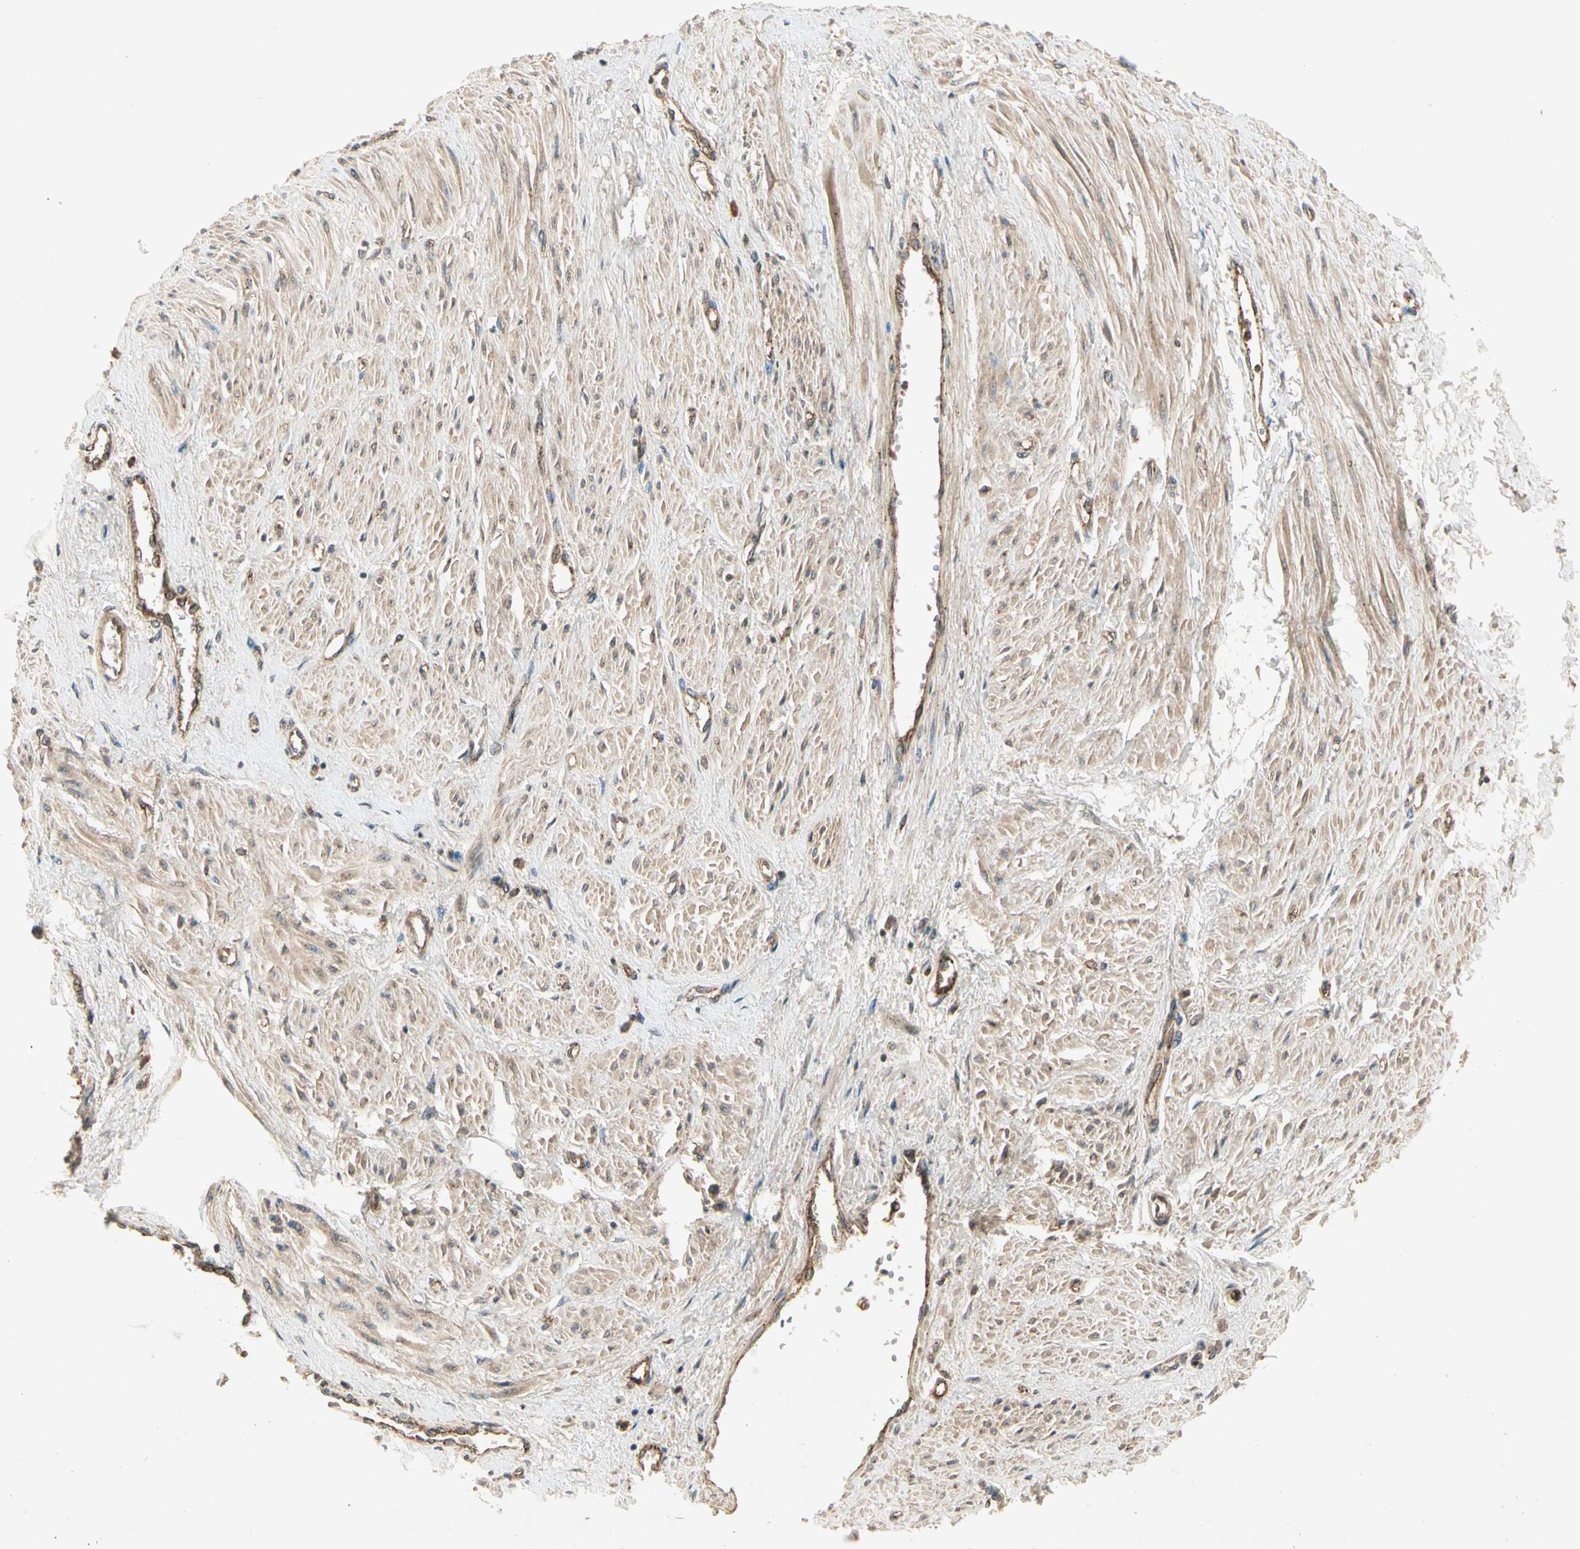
{"staining": {"intensity": "weak", "quantity": ">75%", "location": "cytoplasmic/membranous"}, "tissue": "smooth muscle", "cell_type": "Smooth muscle cells", "image_type": "normal", "snomed": [{"axis": "morphology", "description": "Normal tissue, NOS"}, {"axis": "topography", "description": "Smooth muscle"}, {"axis": "topography", "description": "Uterus"}], "caption": "Brown immunohistochemical staining in normal human smooth muscle shows weak cytoplasmic/membranous staining in about >75% of smooth muscle cells.", "gene": "FLOT1", "patient": {"sex": "female", "age": 39}}